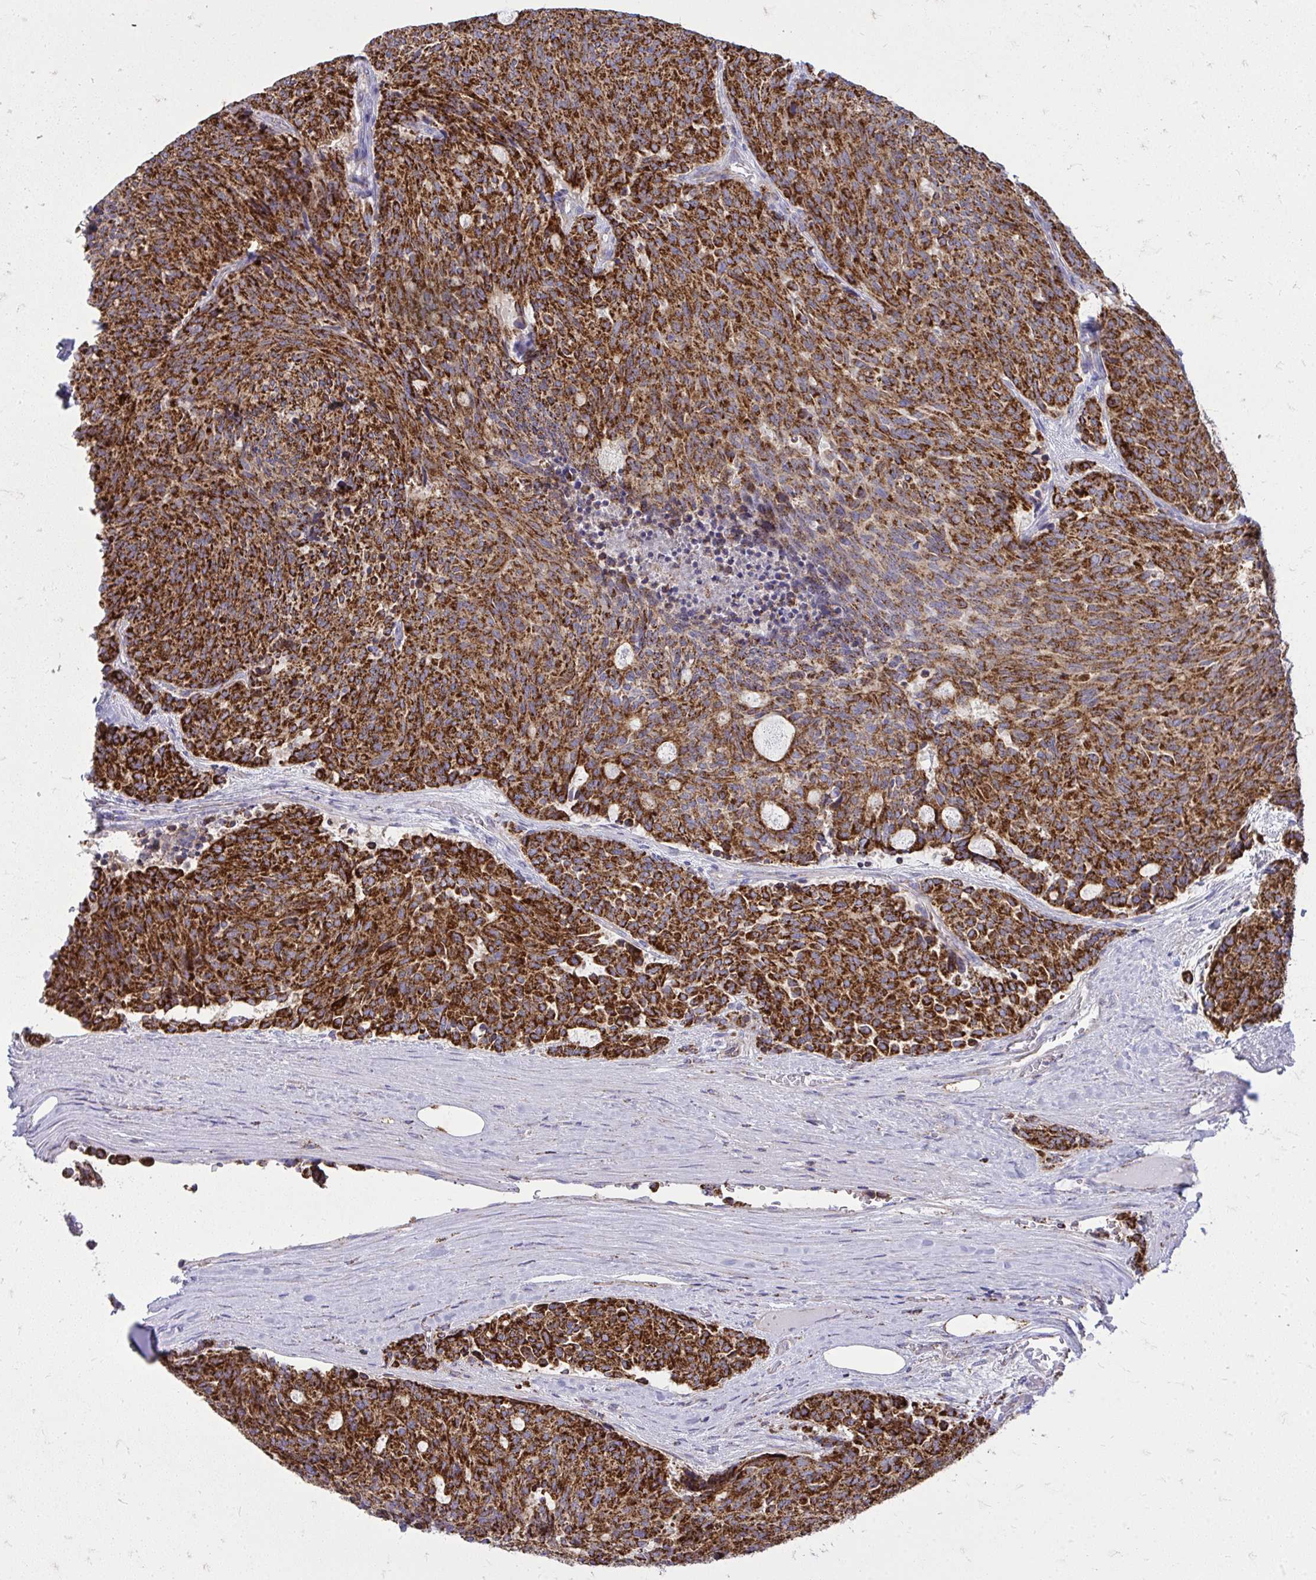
{"staining": {"intensity": "strong", "quantity": ">75%", "location": "cytoplasmic/membranous"}, "tissue": "carcinoid", "cell_type": "Tumor cells", "image_type": "cancer", "snomed": [{"axis": "morphology", "description": "Carcinoid, malignant, NOS"}, {"axis": "topography", "description": "Pancreas"}], "caption": "Malignant carcinoid stained for a protein (brown) demonstrates strong cytoplasmic/membranous positive positivity in approximately >75% of tumor cells.", "gene": "SPTBN2", "patient": {"sex": "female", "age": 54}}